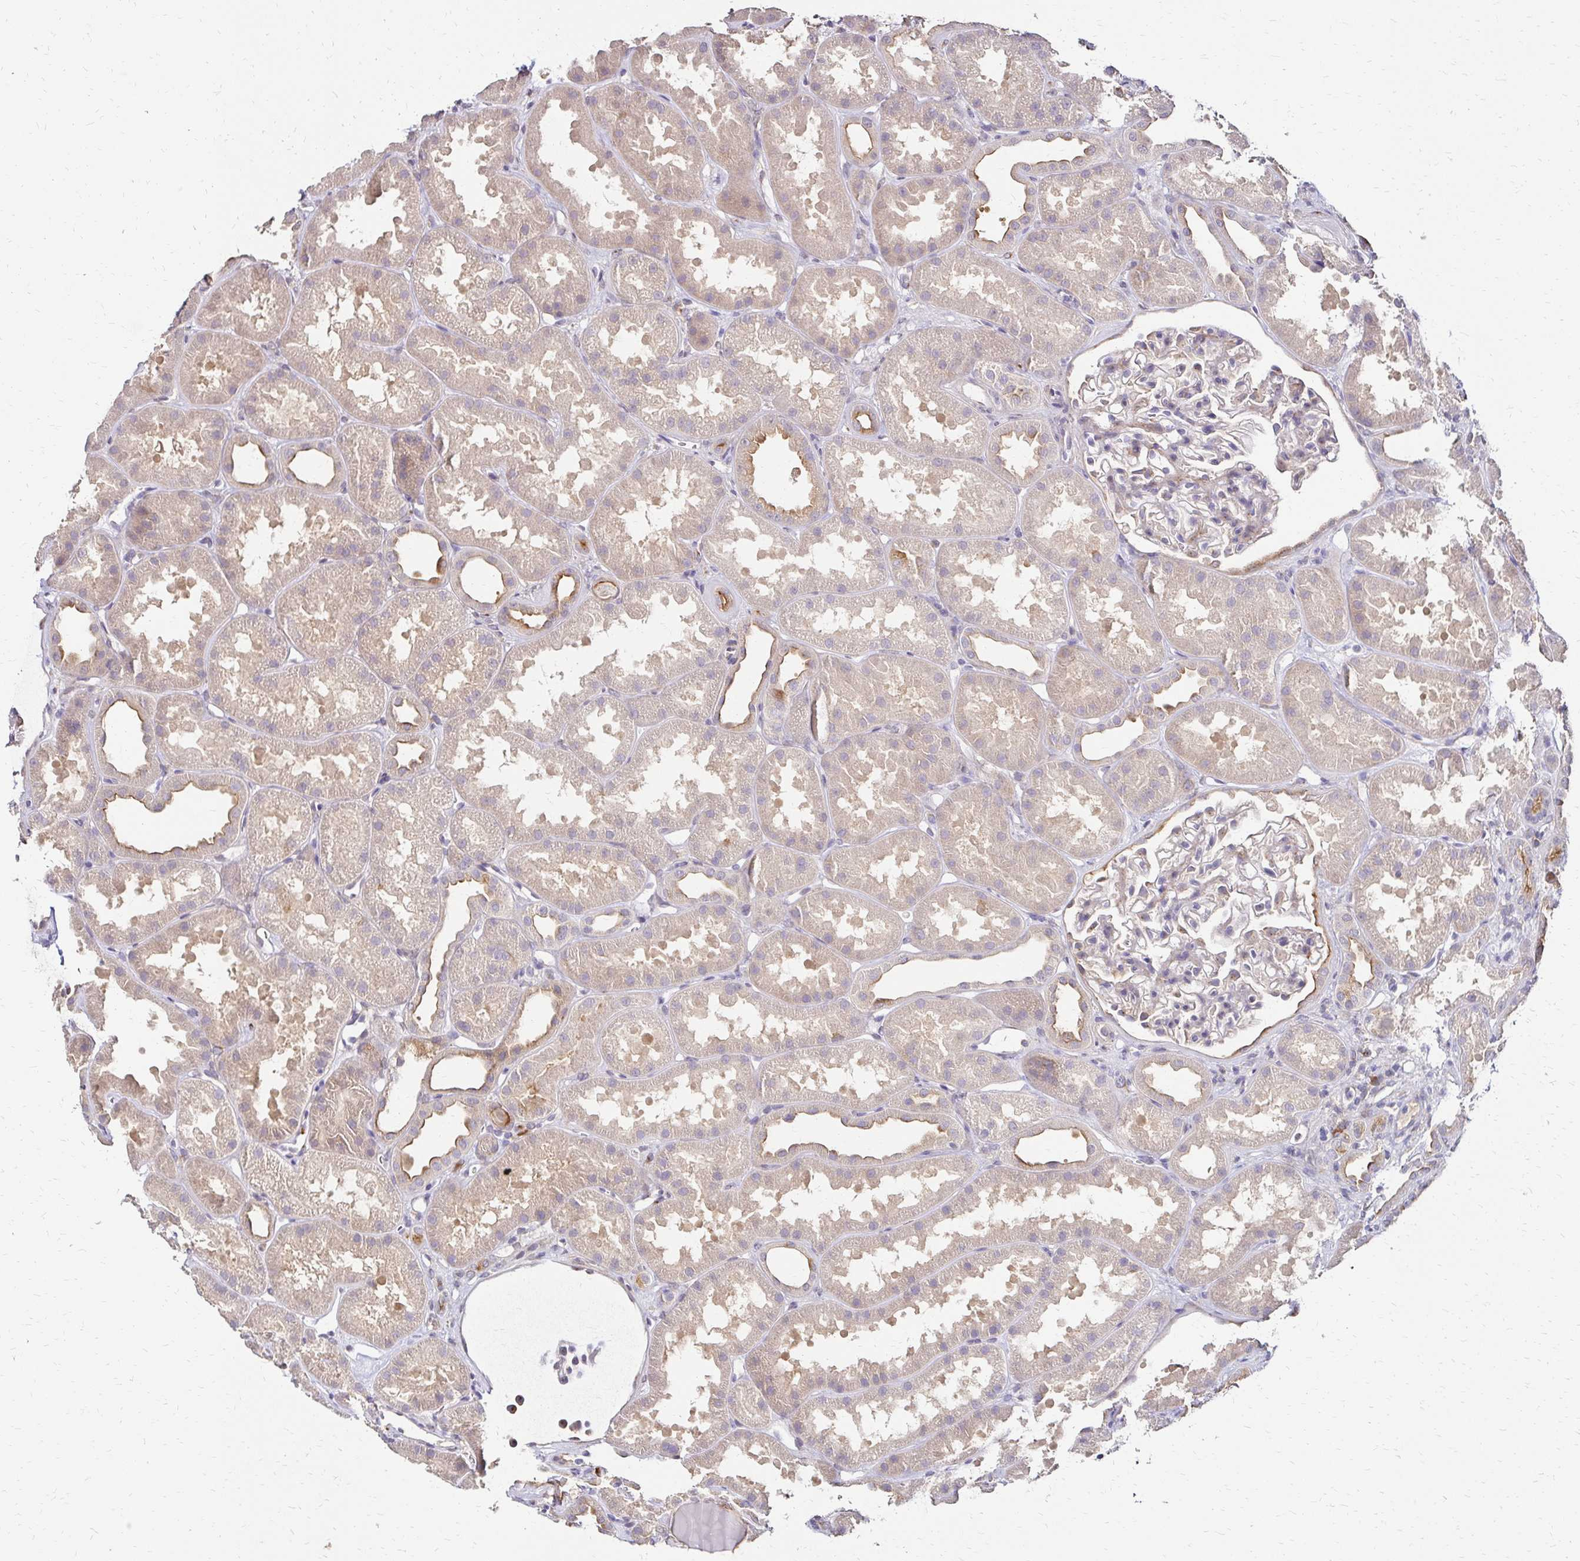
{"staining": {"intensity": "weak", "quantity": "<25%", "location": "cytoplasmic/membranous"}, "tissue": "kidney", "cell_type": "Cells in glomeruli", "image_type": "normal", "snomed": [{"axis": "morphology", "description": "Normal tissue, NOS"}, {"axis": "topography", "description": "Kidney"}], "caption": "This is an immunohistochemistry (IHC) histopathology image of unremarkable kidney. There is no positivity in cells in glomeruli.", "gene": "PRIMA1", "patient": {"sex": "male", "age": 61}}